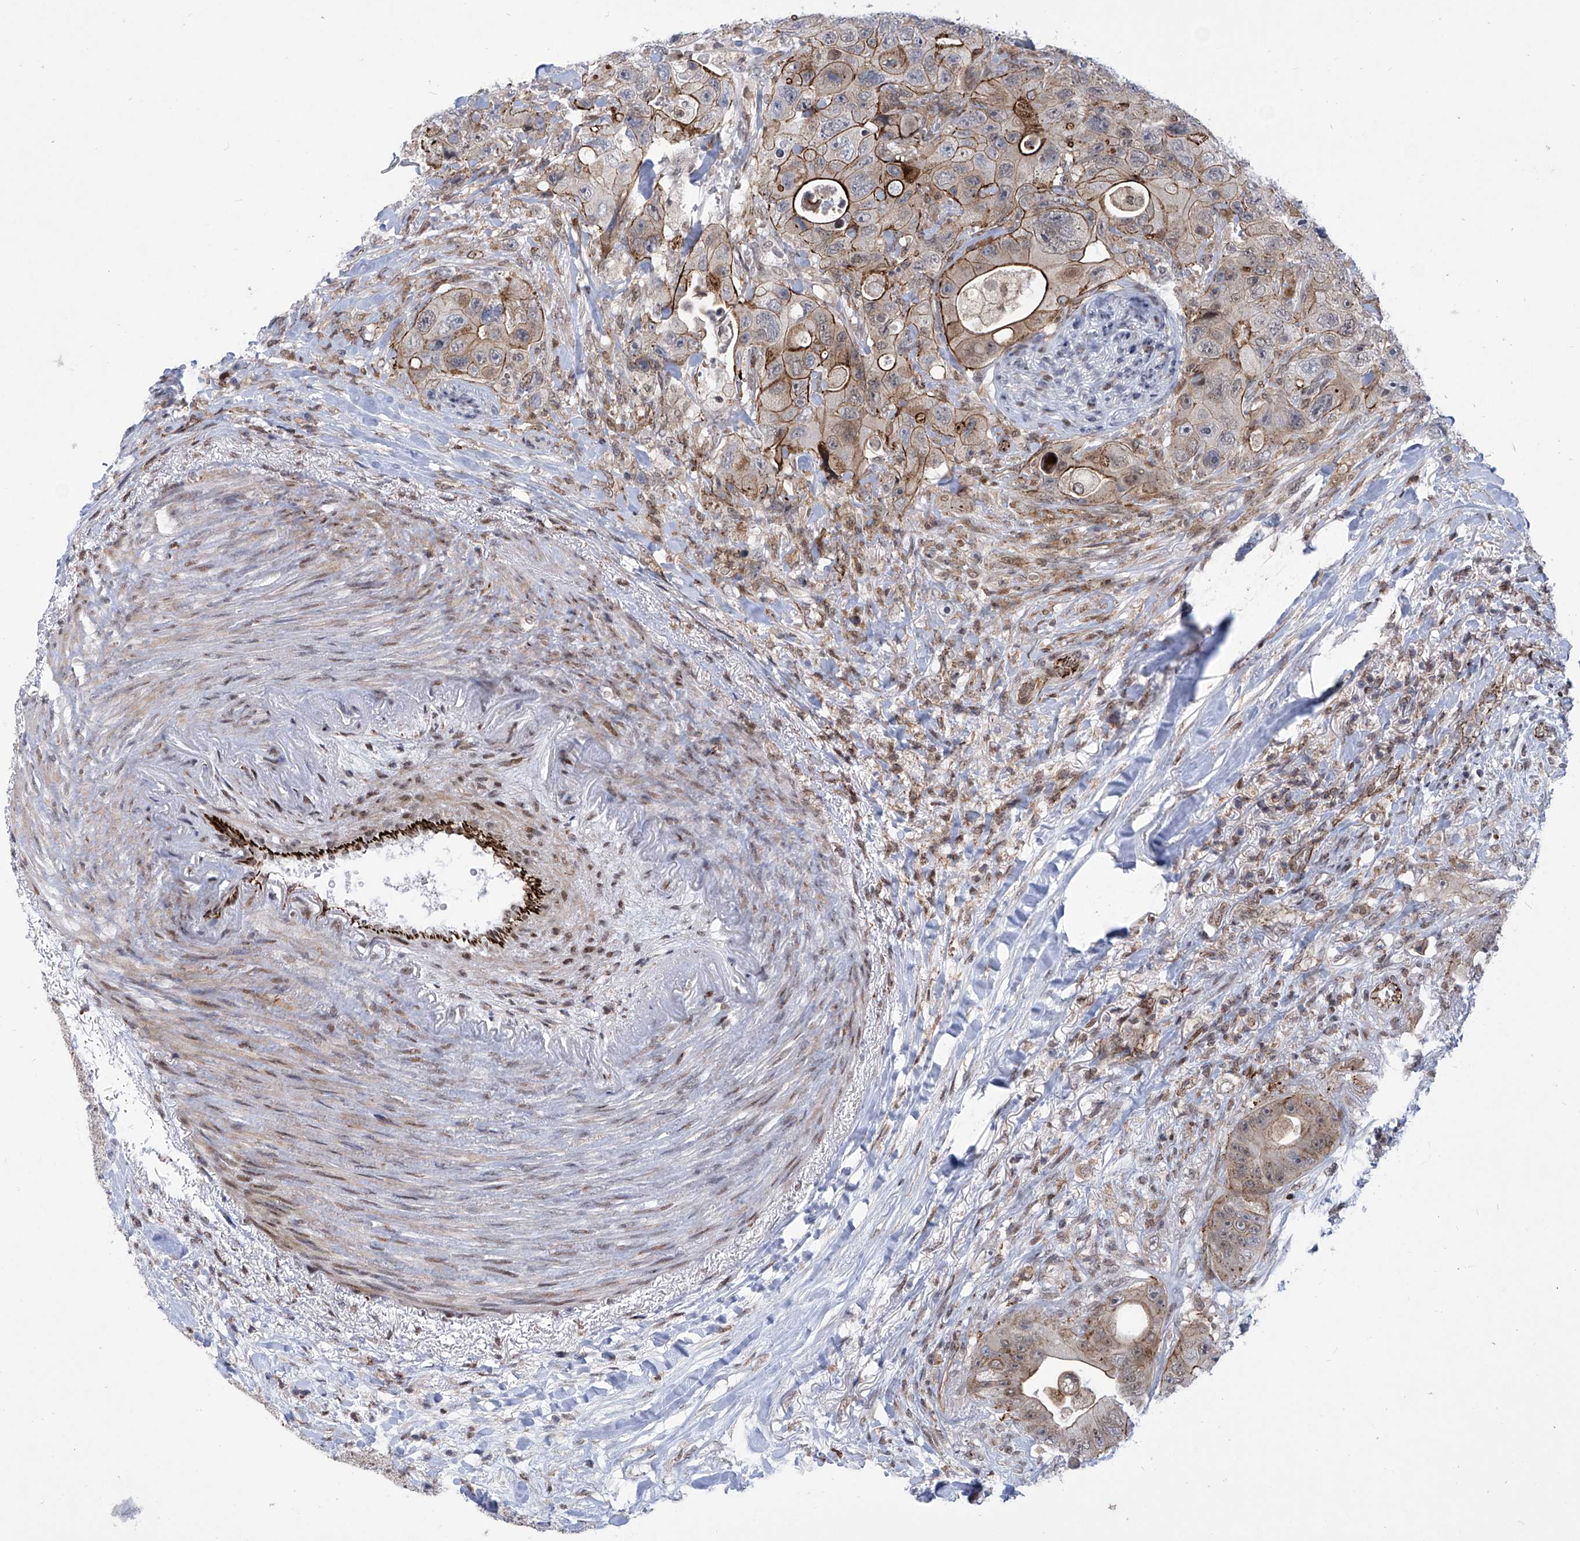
{"staining": {"intensity": "strong", "quantity": "25%-75%", "location": "cytoplasmic/membranous"}, "tissue": "colorectal cancer", "cell_type": "Tumor cells", "image_type": "cancer", "snomed": [{"axis": "morphology", "description": "Adenocarcinoma, NOS"}, {"axis": "topography", "description": "Colon"}], "caption": "High-power microscopy captured an immunohistochemistry (IHC) image of adenocarcinoma (colorectal), revealing strong cytoplasmic/membranous staining in about 25%-75% of tumor cells.", "gene": "CEP290", "patient": {"sex": "female", "age": 46}}